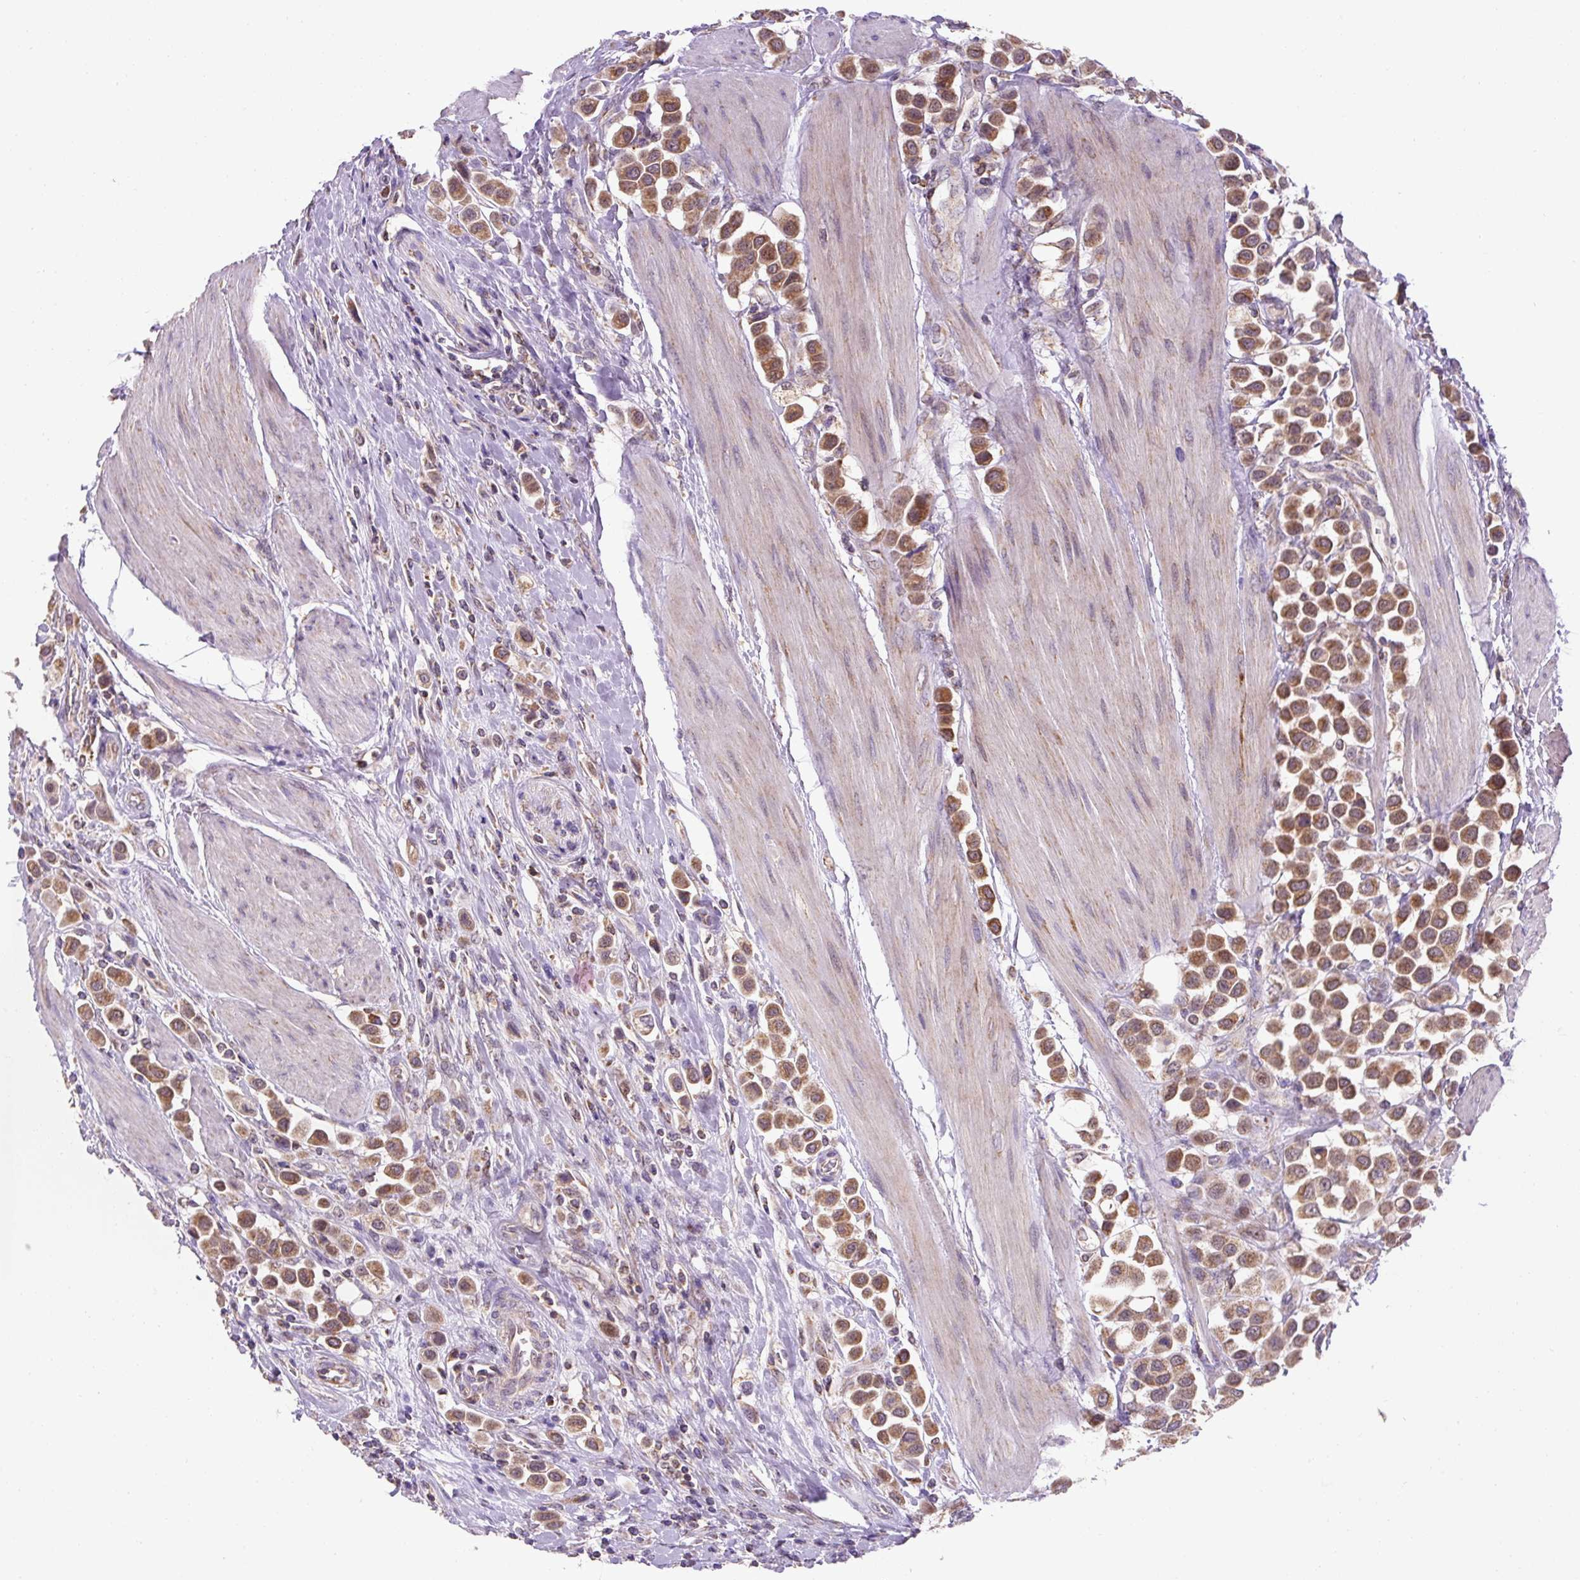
{"staining": {"intensity": "moderate", "quantity": ">75%", "location": "cytoplasmic/membranous"}, "tissue": "urothelial cancer", "cell_type": "Tumor cells", "image_type": "cancer", "snomed": [{"axis": "morphology", "description": "Urothelial carcinoma, High grade"}, {"axis": "topography", "description": "Urinary bladder"}], "caption": "Immunohistochemical staining of human urothelial cancer exhibits moderate cytoplasmic/membranous protein positivity in about >75% of tumor cells. (DAB (3,3'-diaminobenzidine) IHC with brightfield microscopy, high magnification).", "gene": "MFSD9", "patient": {"sex": "male", "age": 50}}